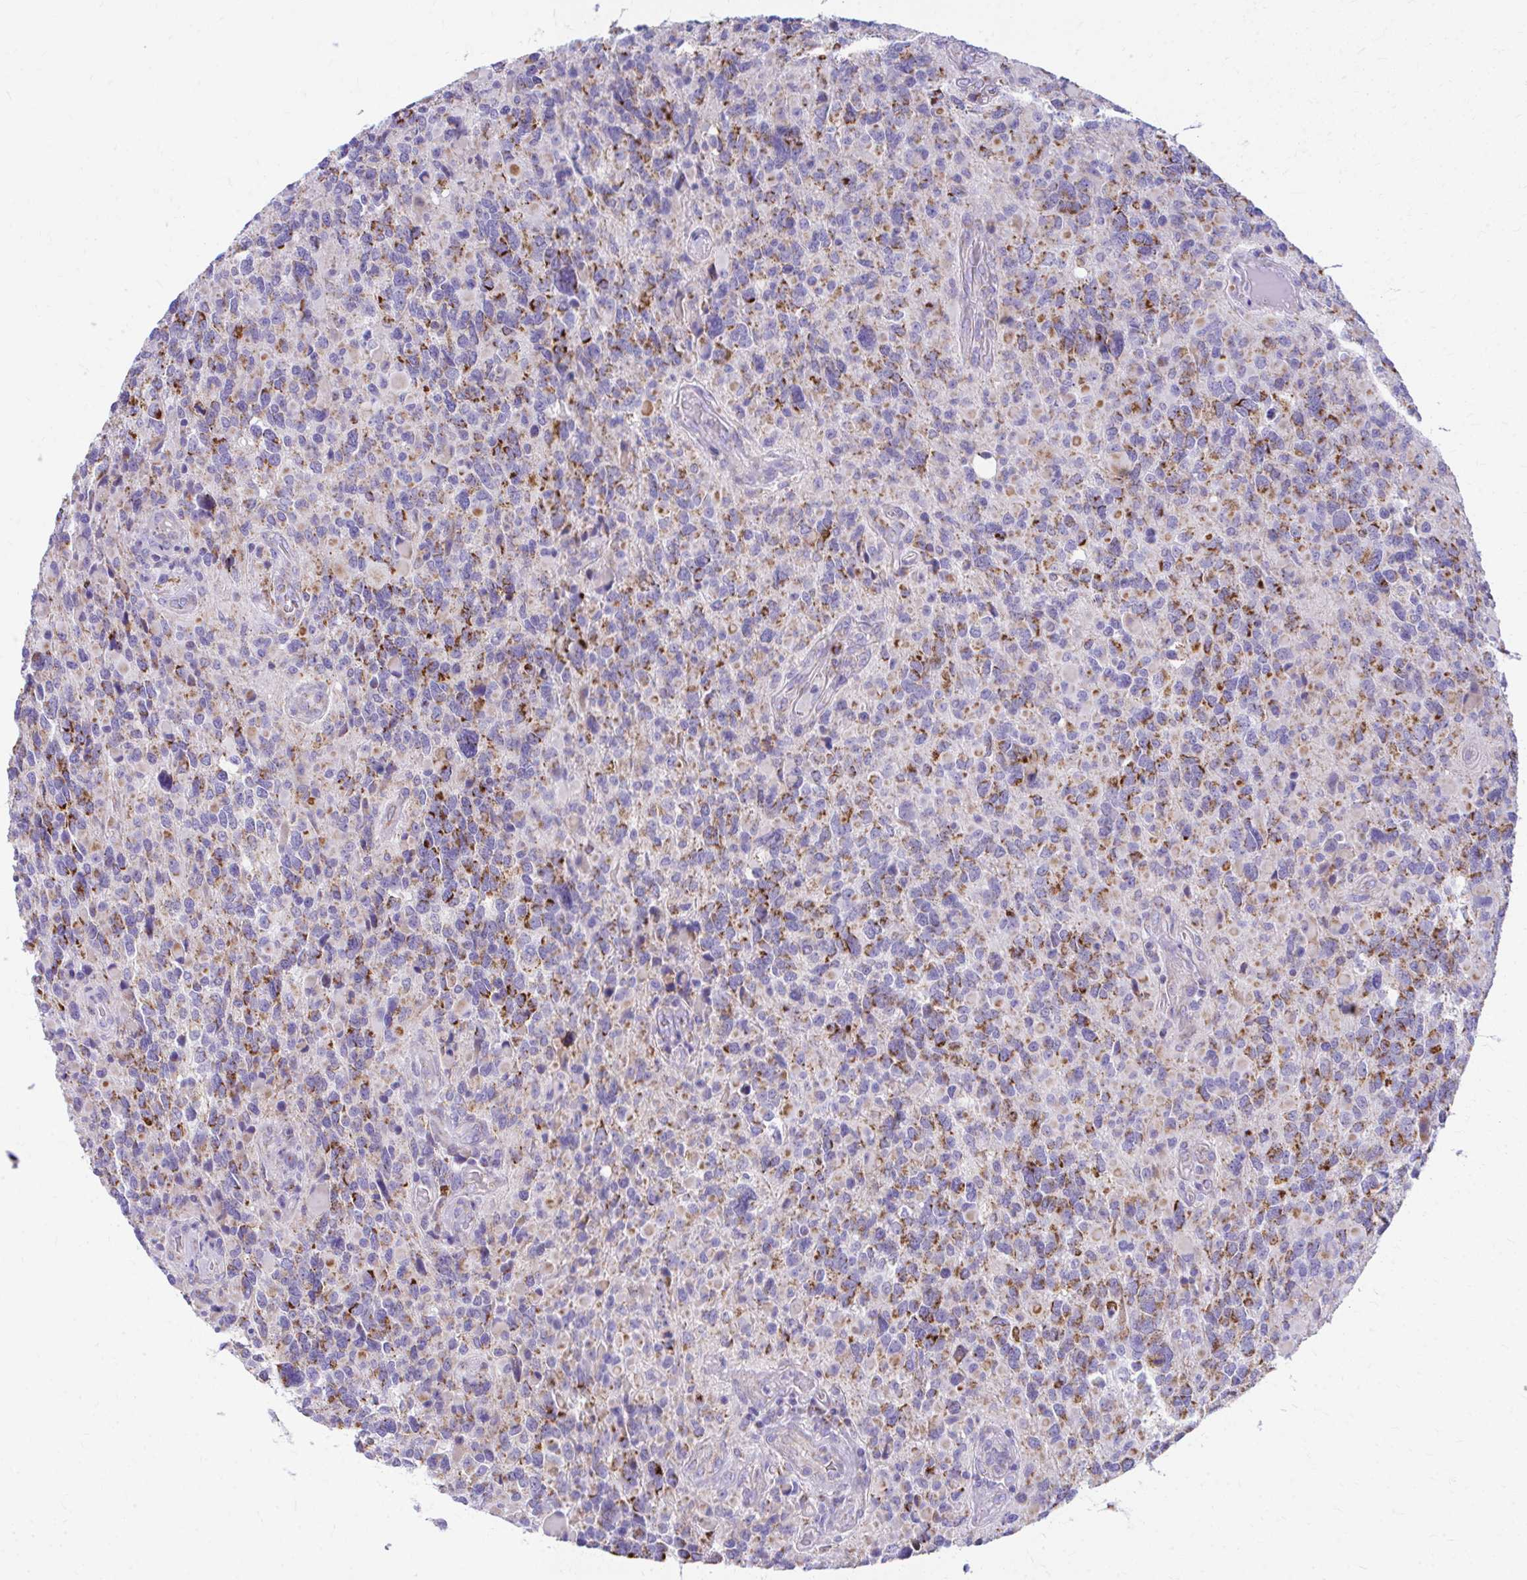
{"staining": {"intensity": "strong", "quantity": ">75%", "location": "cytoplasmic/membranous"}, "tissue": "glioma", "cell_type": "Tumor cells", "image_type": "cancer", "snomed": [{"axis": "morphology", "description": "Glioma, malignant, High grade"}, {"axis": "topography", "description": "Brain"}], "caption": "Strong cytoplasmic/membranous expression is appreciated in approximately >75% of tumor cells in malignant glioma (high-grade). Nuclei are stained in blue.", "gene": "MRPL19", "patient": {"sex": "female", "age": 40}}